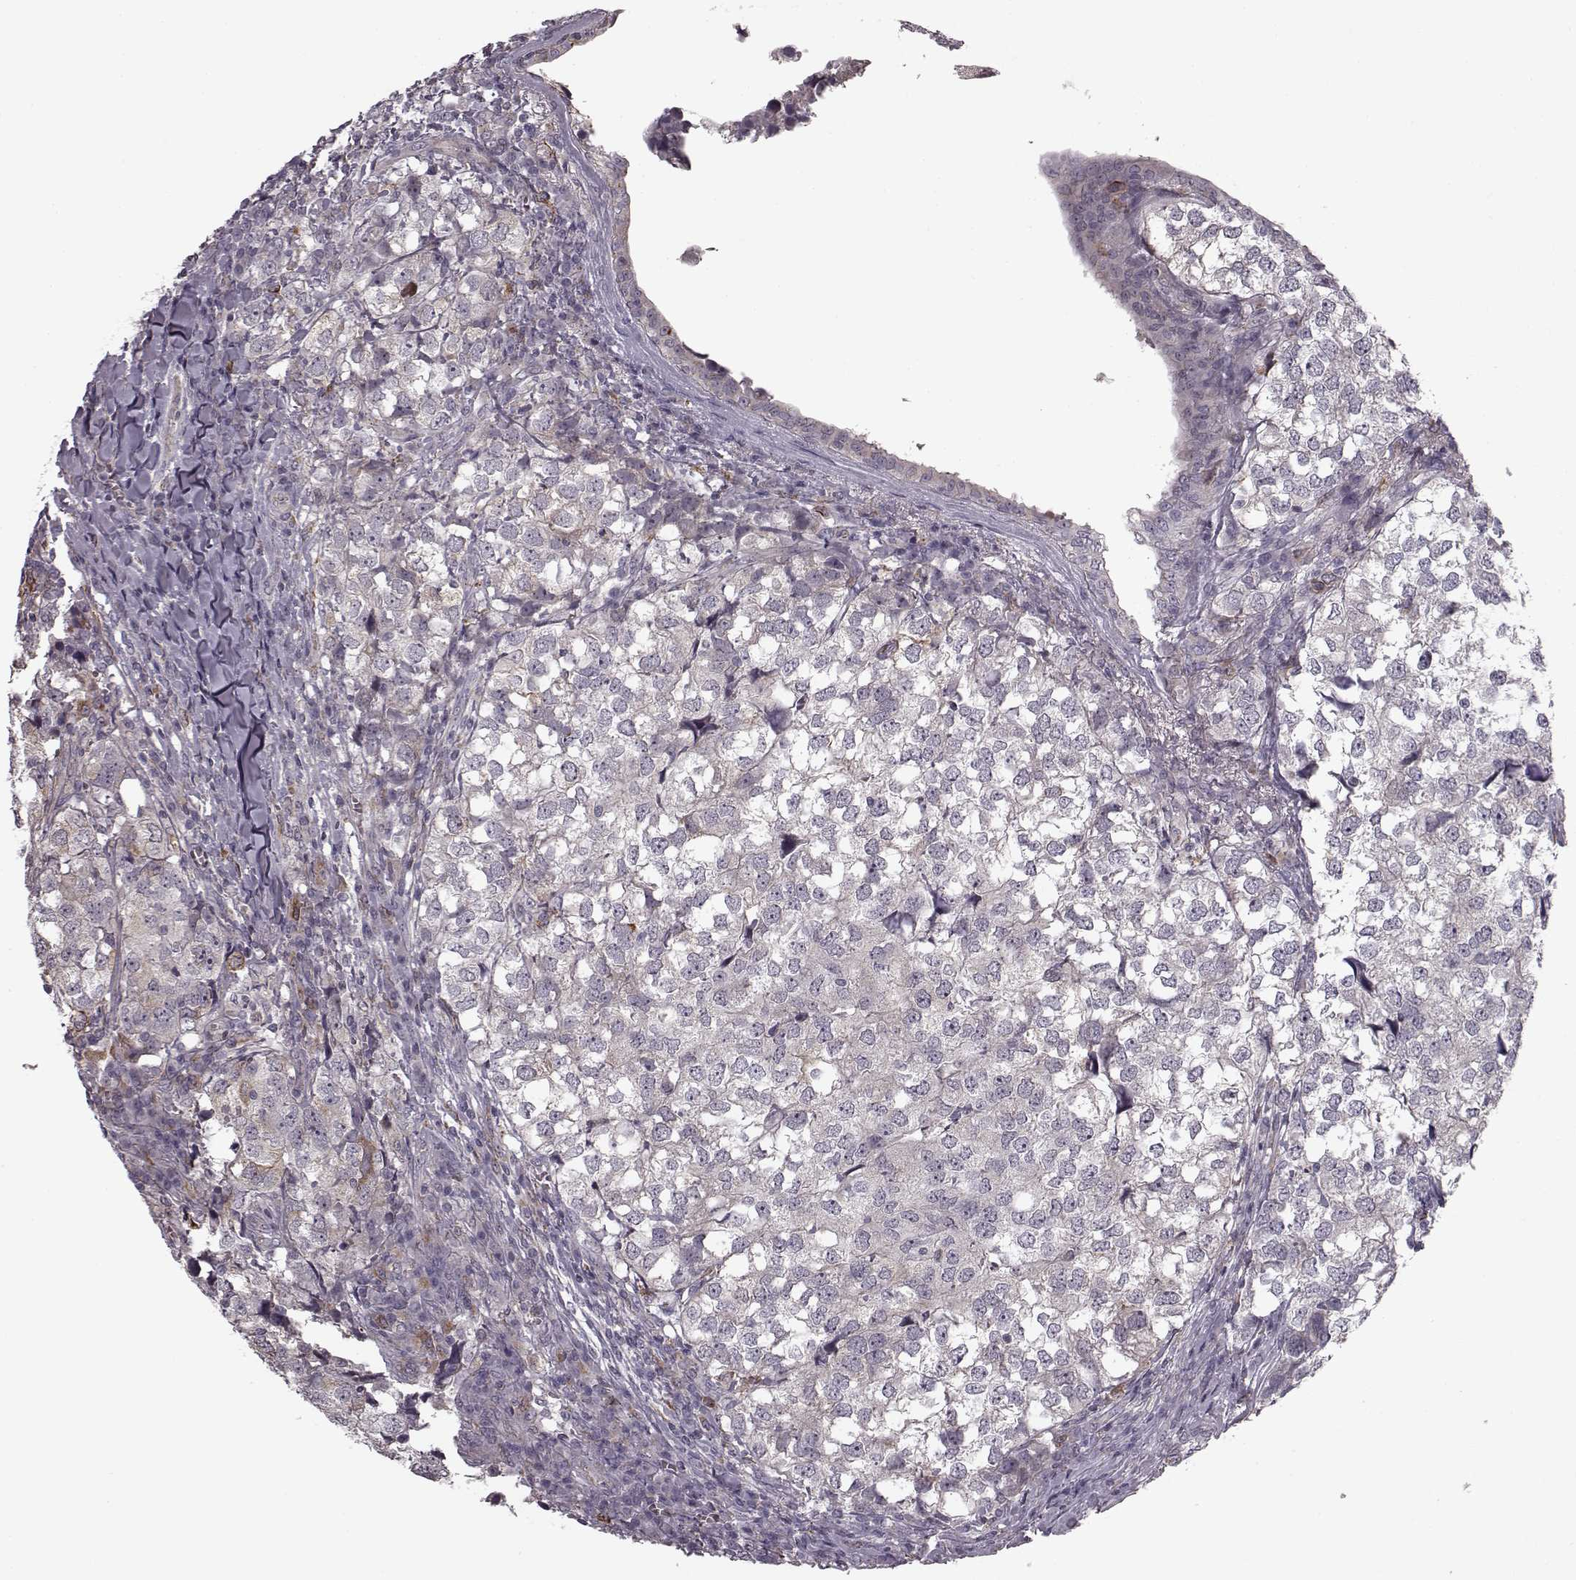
{"staining": {"intensity": "moderate", "quantity": "<25%", "location": "cytoplasmic/membranous"}, "tissue": "breast cancer", "cell_type": "Tumor cells", "image_type": "cancer", "snomed": [{"axis": "morphology", "description": "Duct carcinoma"}, {"axis": "topography", "description": "Breast"}], "caption": "Breast cancer stained for a protein demonstrates moderate cytoplasmic/membranous positivity in tumor cells. The protein of interest is shown in brown color, while the nuclei are stained blue.", "gene": "HMMR", "patient": {"sex": "female", "age": 30}}